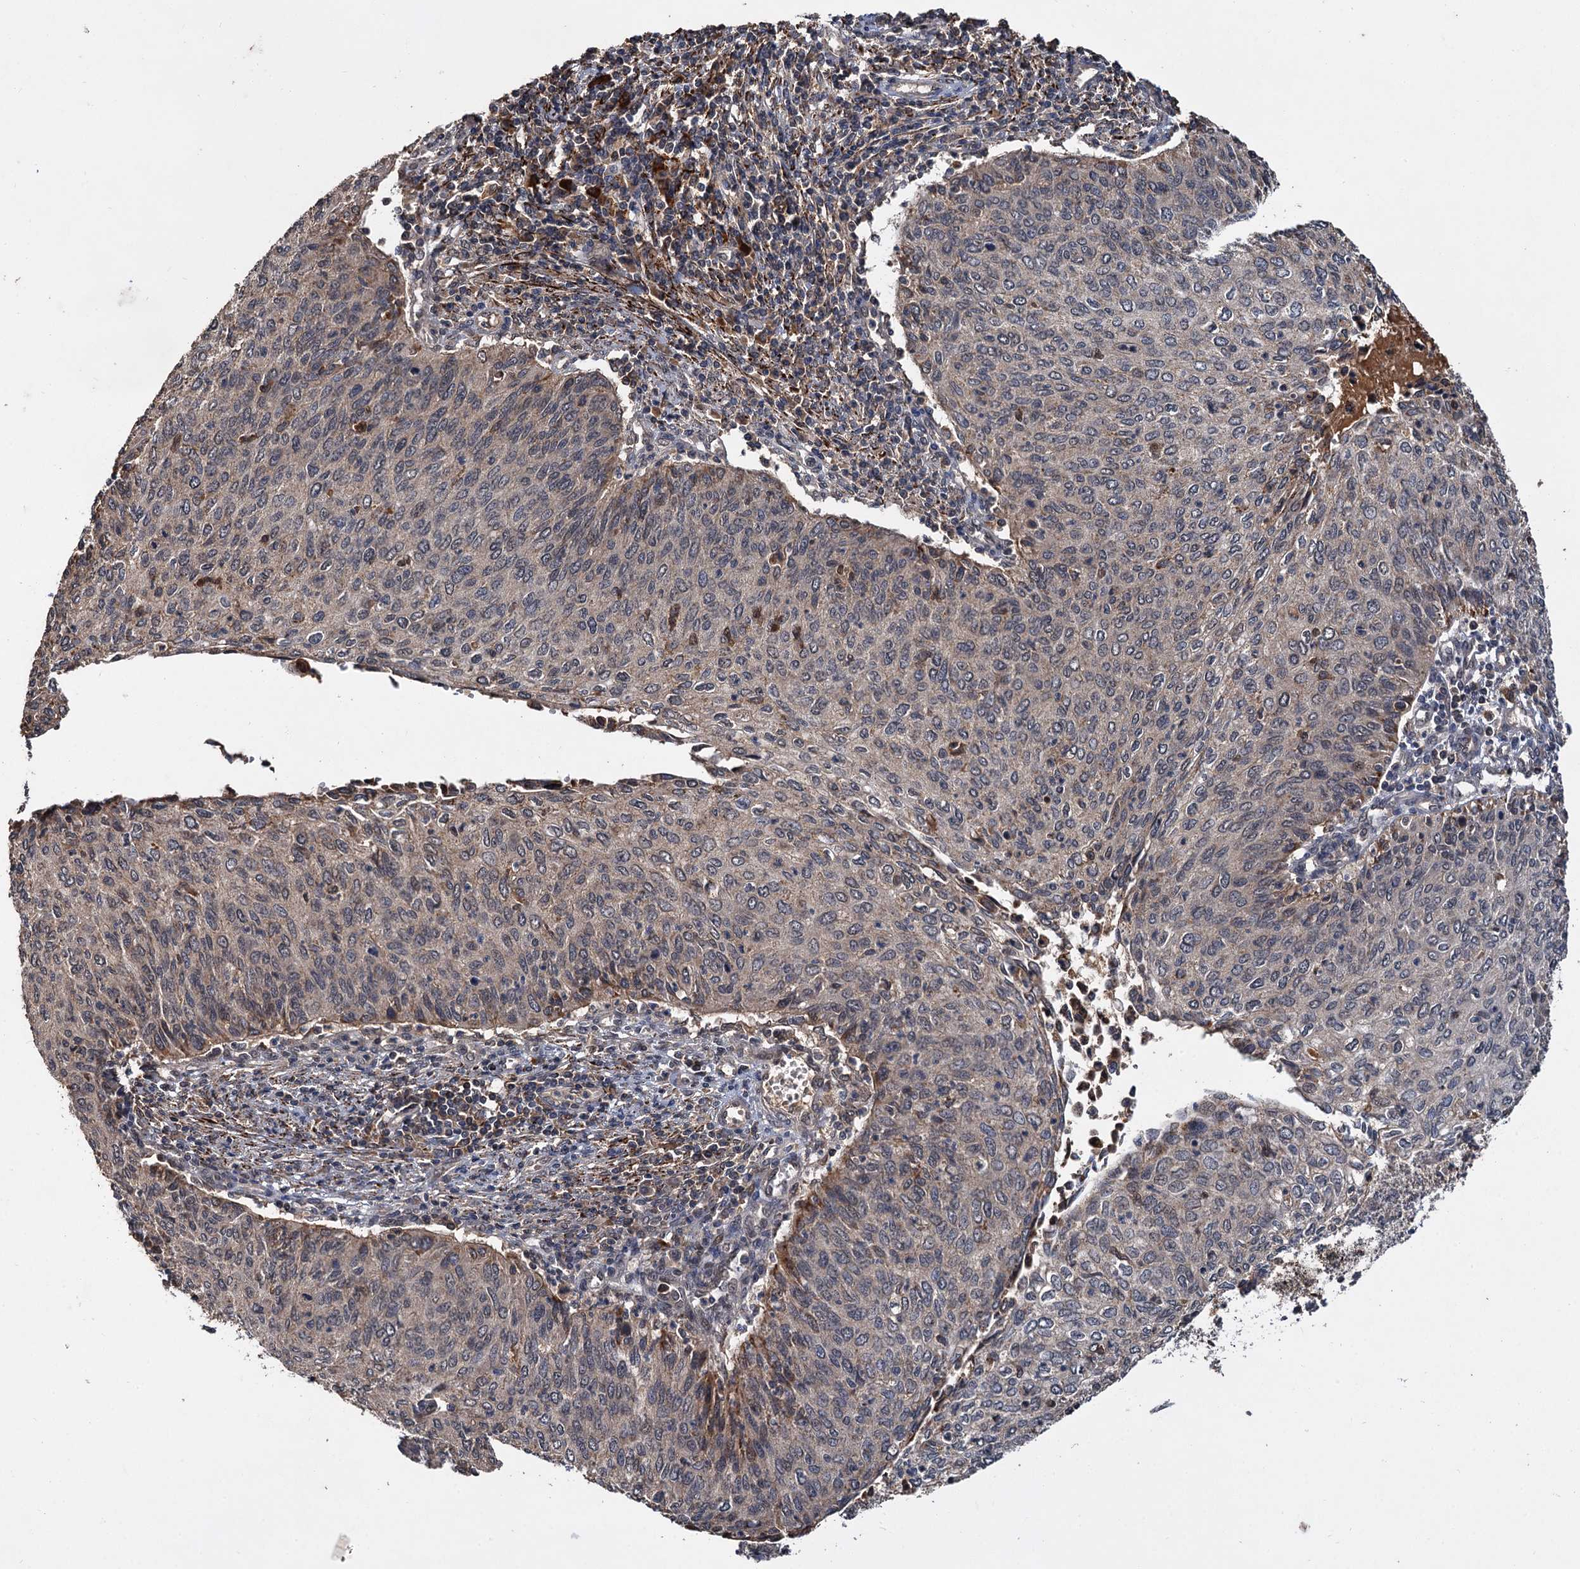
{"staining": {"intensity": "negative", "quantity": "none", "location": "none"}, "tissue": "cervical cancer", "cell_type": "Tumor cells", "image_type": "cancer", "snomed": [{"axis": "morphology", "description": "Squamous cell carcinoma, NOS"}, {"axis": "topography", "description": "Cervix"}], "caption": "Tumor cells are negative for protein expression in human squamous cell carcinoma (cervical).", "gene": "MBD6", "patient": {"sex": "female", "age": 38}}